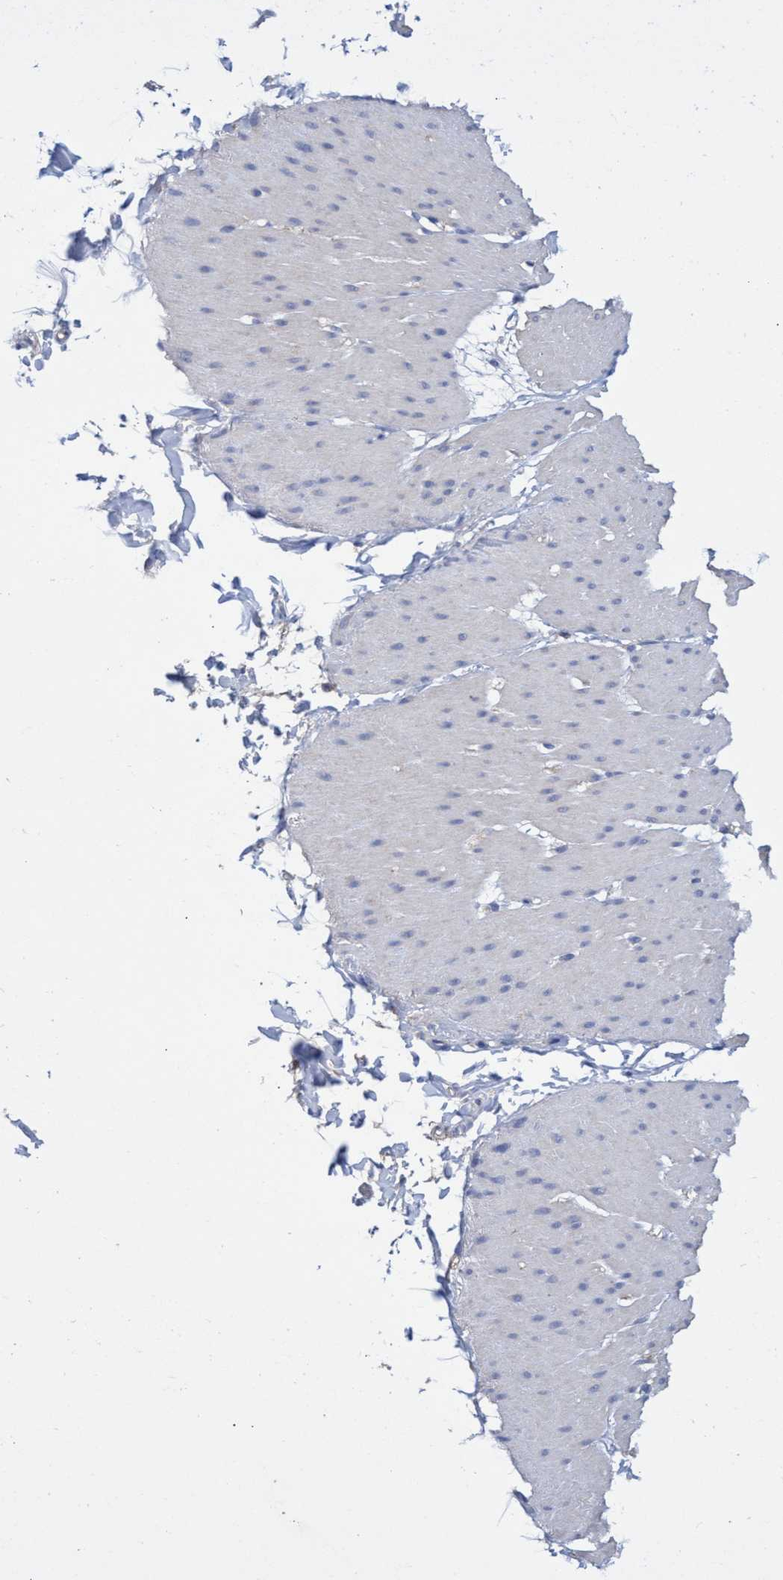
{"staining": {"intensity": "negative", "quantity": "none", "location": "none"}, "tissue": "smooth muscle", "cell_type": "Smooth muscle cells", "image_type": "normal", "snomed": [{"axis": "morphology", "description": "Normal tissue, NOS"}, {"axis": "topography", "description": "Smooth muscle"}, {"axis": "topography", "description": "Colon"}], "caption": "DAB immunohistochemical staining of unremarkable human smooth muscle exhibits no significant staining in smooth muscle cells. Nuclei are stained in blue.", "gene": "SVEP1", "patient": {"sex": "male", "age": 67}}